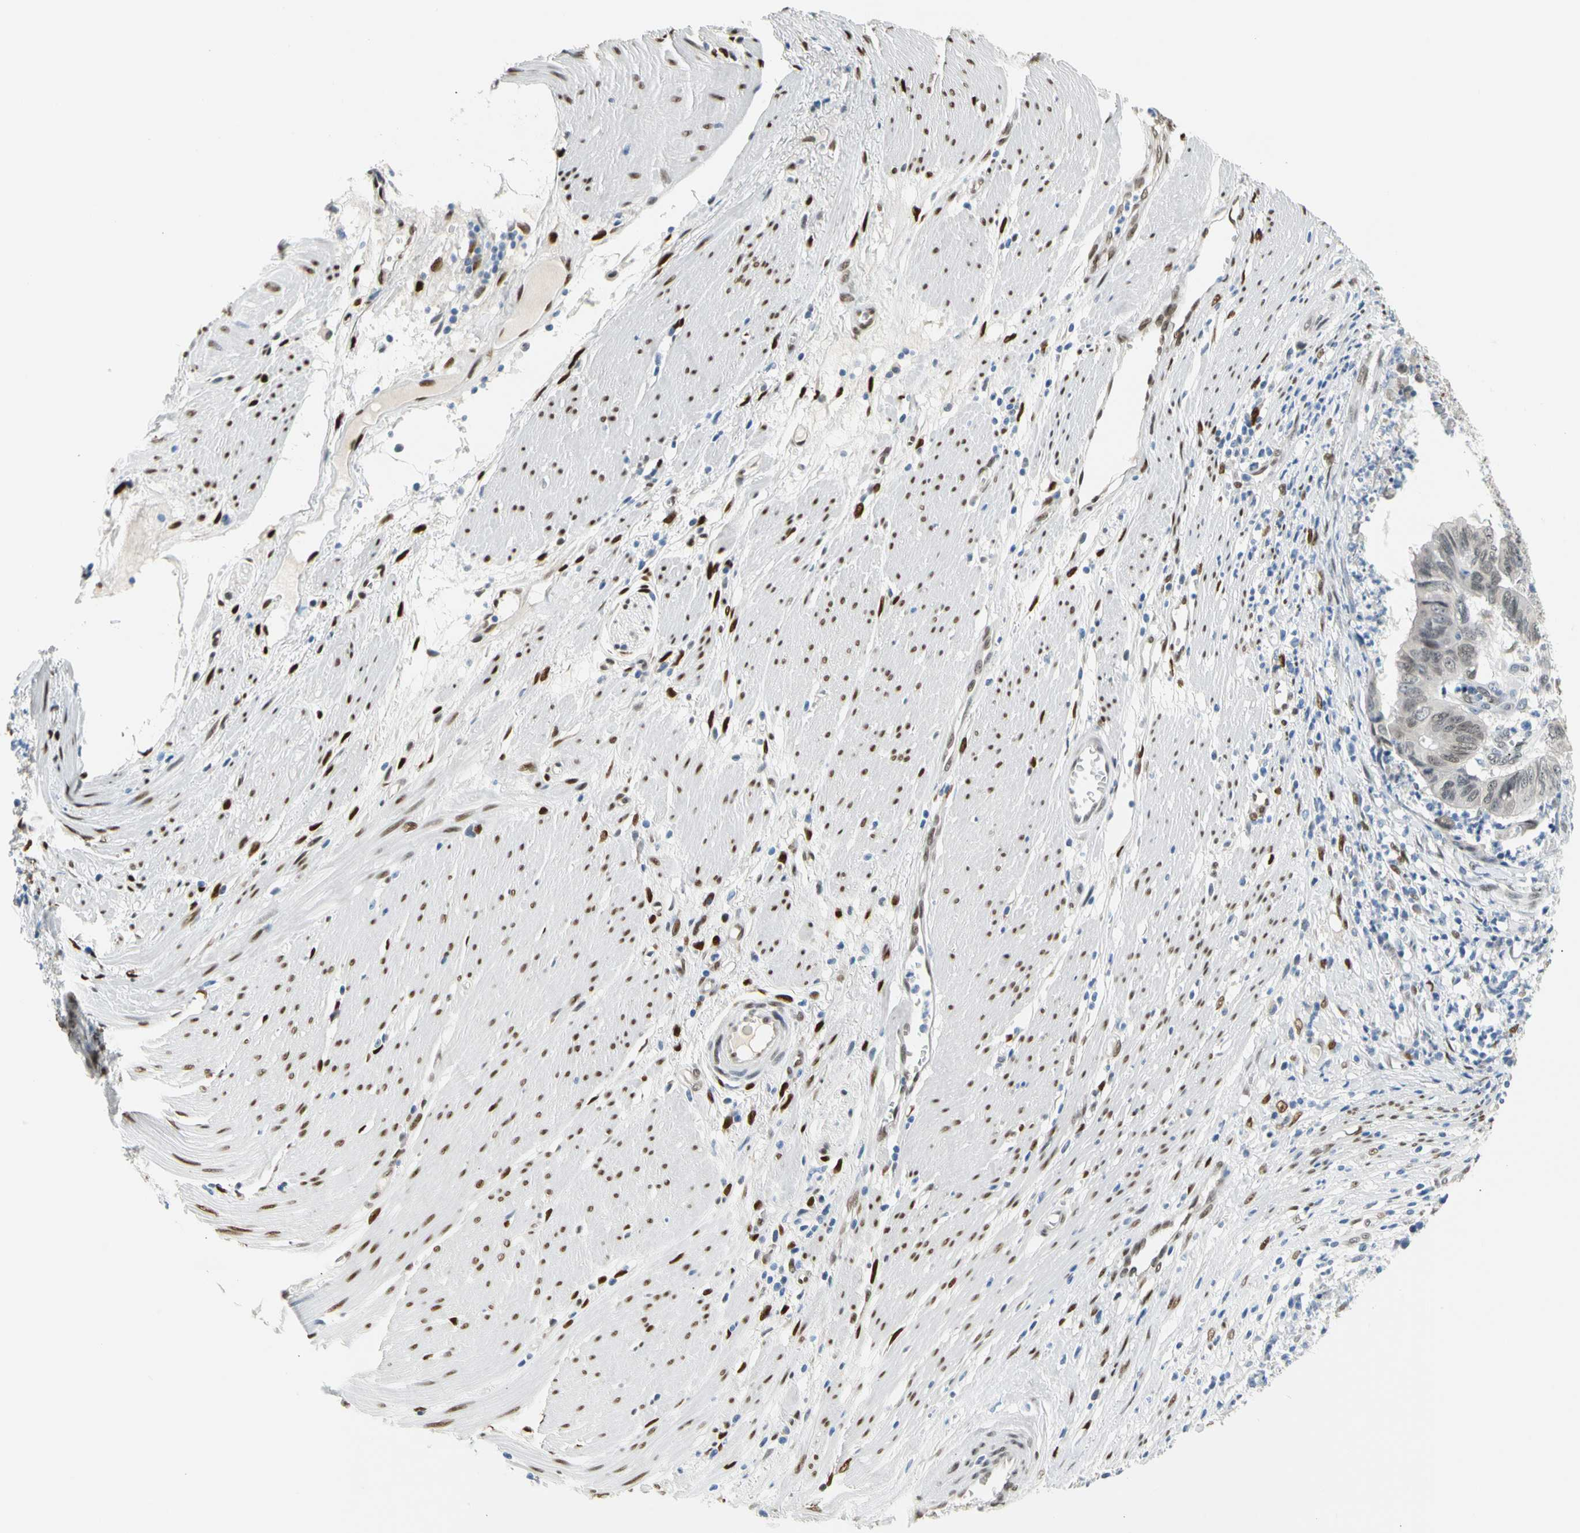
{"staining": {"intensity": "weak", "quantity": "<25%", "location": "nuclear"}, "tissue": "stomach cancer", "cell_type": "Tumor cells", "image_type": "cancer", "snomed": [{"axis": "morphology", "description": "Adenocarcinoma, NOS"}, {"axis": "topography", "description": "Stomach, lower"}], "caption": "There is no significant expression in tumor cells of adenocarcinoma (stomach).", "gene": "NFIA", "patient": {"sex": "male", "age": 77}}